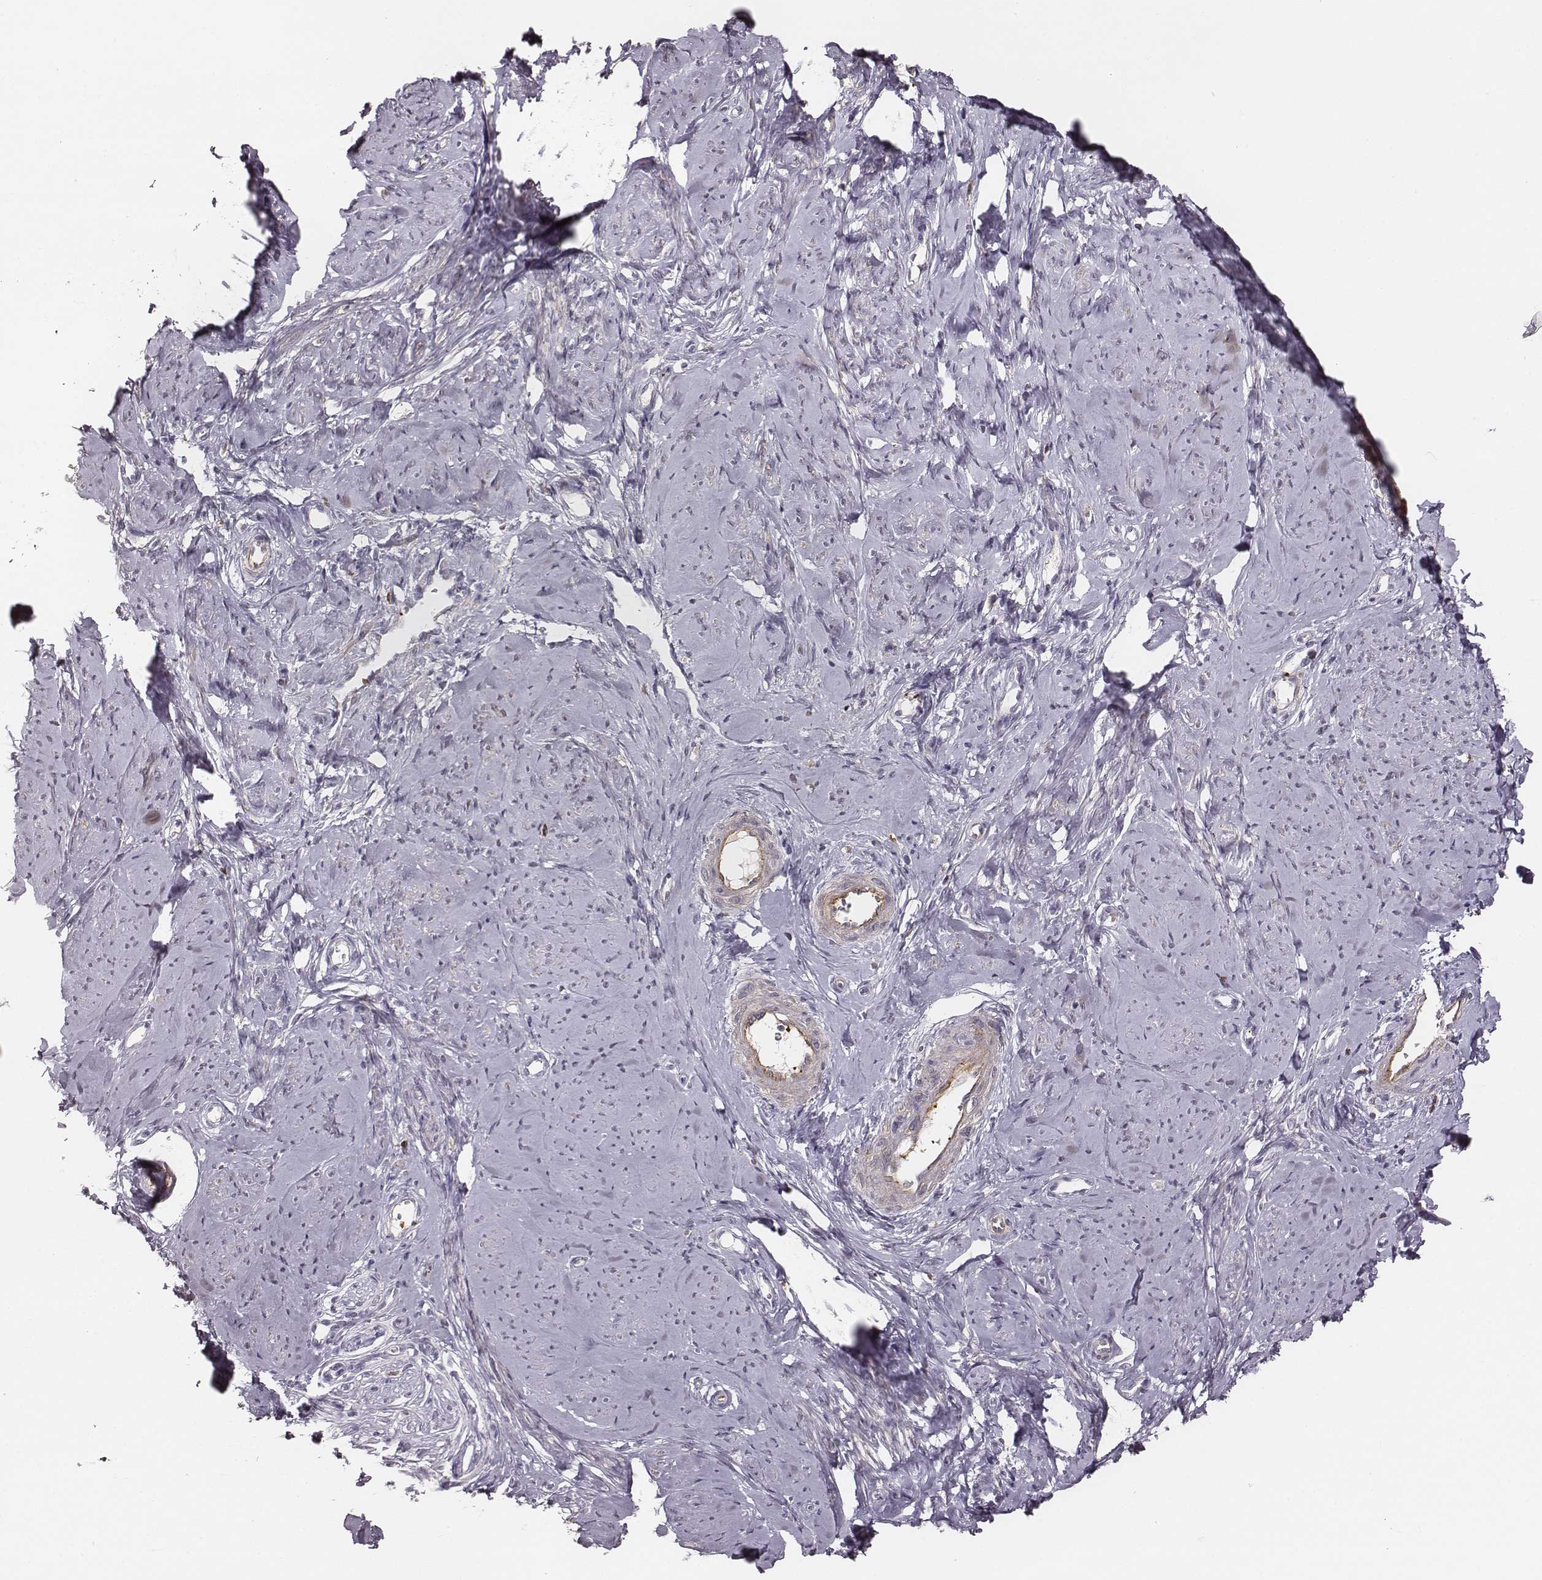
{"staining": {"intensity": "moderate", "quantity": "25%-75%", "location": "cytoplasmic/membranous"}, "tissue": "smooth muscle", "cell_type": "Smooth muscle cells", "image_type": "normal", "snomed": [{"axis": "morphology", "description": "Normal tissue, NOS"}, {"axis": "topography", "description": "Smooth muscle"}], "caption": "Immunohistochemistry (IHC) of benign human smooth muscle demonstrates medium levels of moderate cytoplasmic/membranous expression in approximately 25%-75% of smooth muscle cells. (Stains: DAB in brown, nuclei in blue, Microscopy: brightfield microscopy at high magnification).", "gene": "ZYX", "patient": {"sex": "female", "age": 48}}